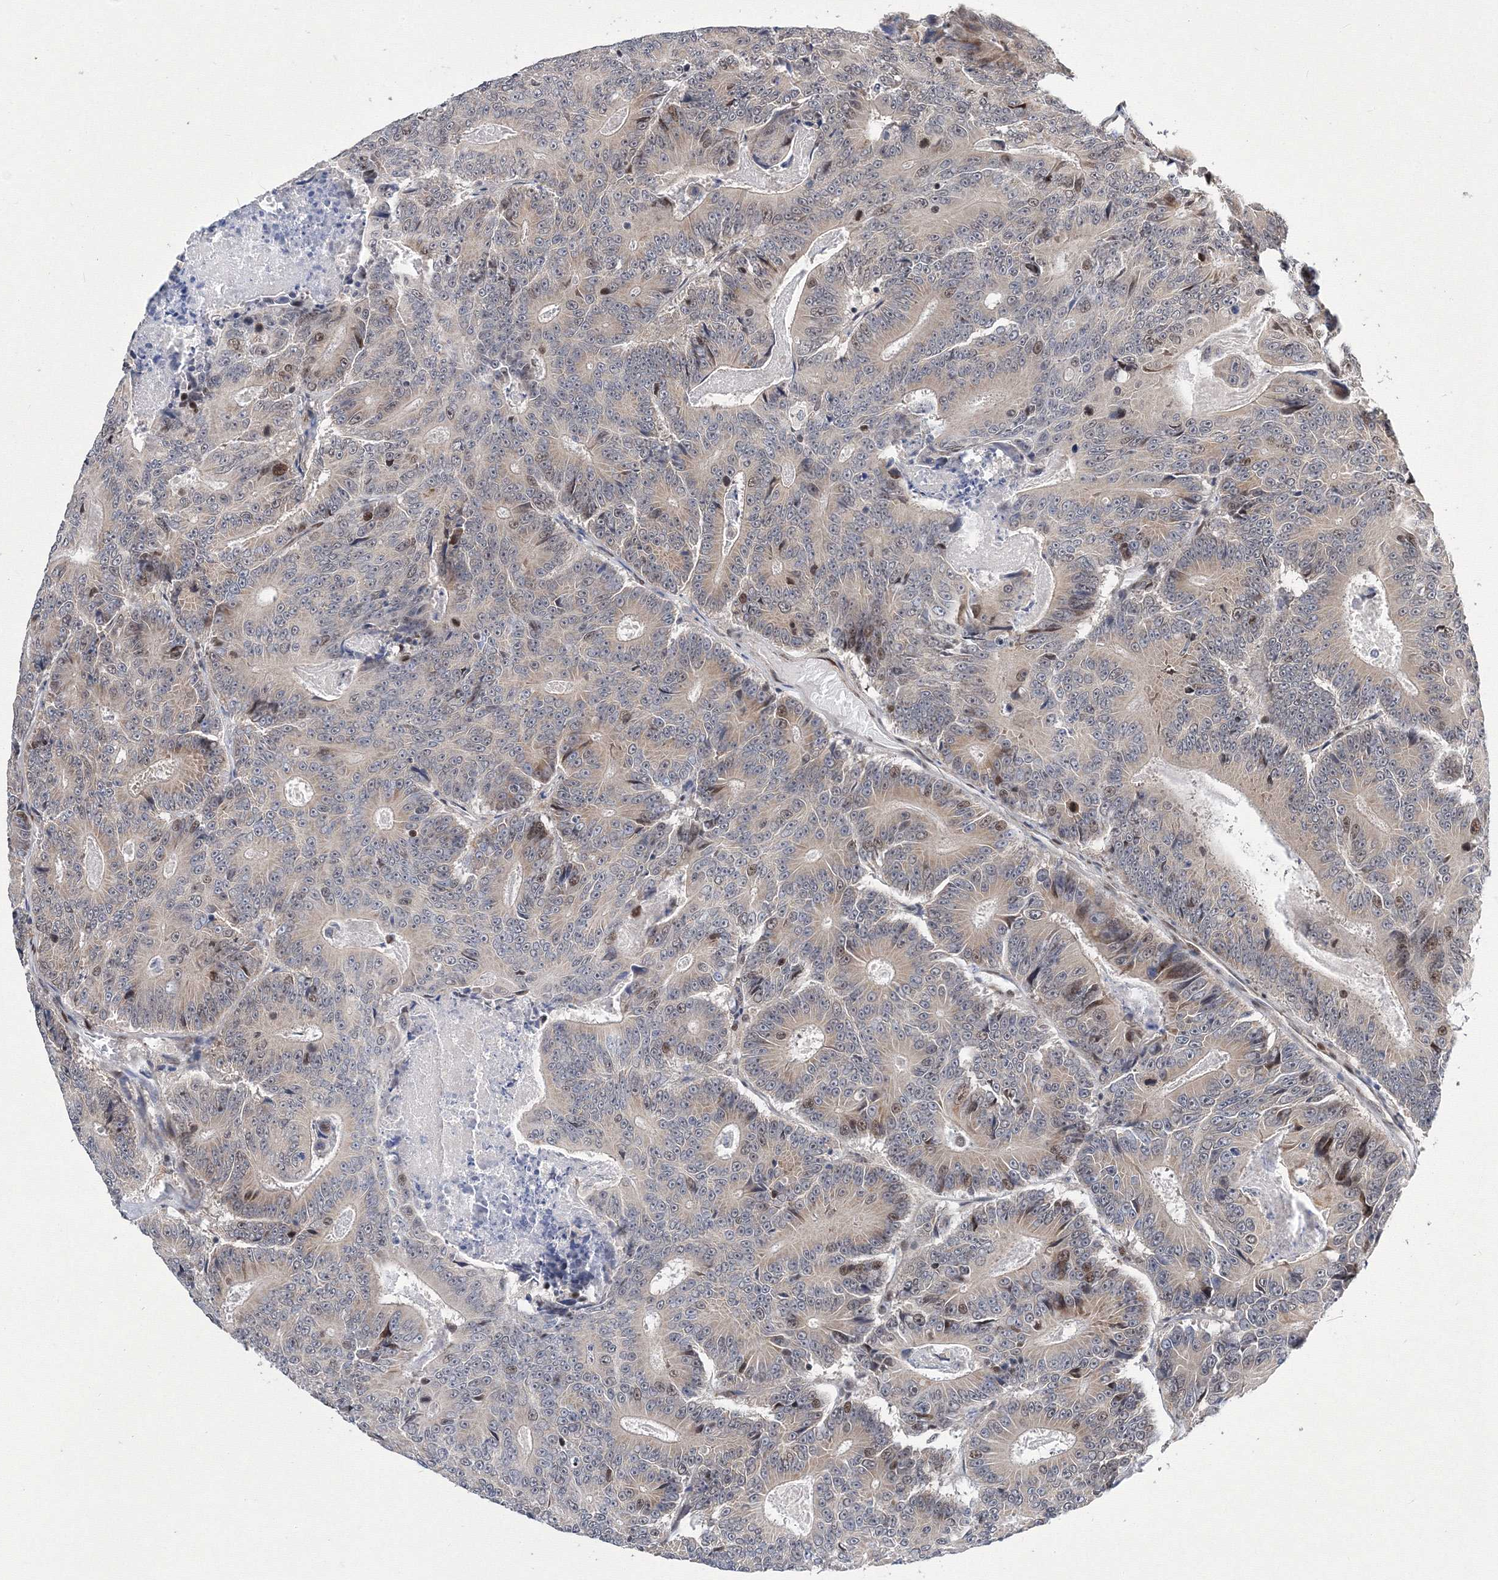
{"staining": {"intensity": "weak", "quantity": "<25%", "location": "nuclear"}, "tissue": "colorectal cancer", "cell_type": "Tumor cells", "image_type": "cancer", "snomed": [{"axis": "morphology", "description": "Adenocarcinoma, NOS"}, {"axis": "topography", "description": "Colon"}], "caption": "This is a micrograph of immunohistochemistry (IHC) staining of colorectal adenocarcinoma, which shows no staining in tumor cells.", "gene": "GPN1", "patient": {"sex": "male", "age": 83}}